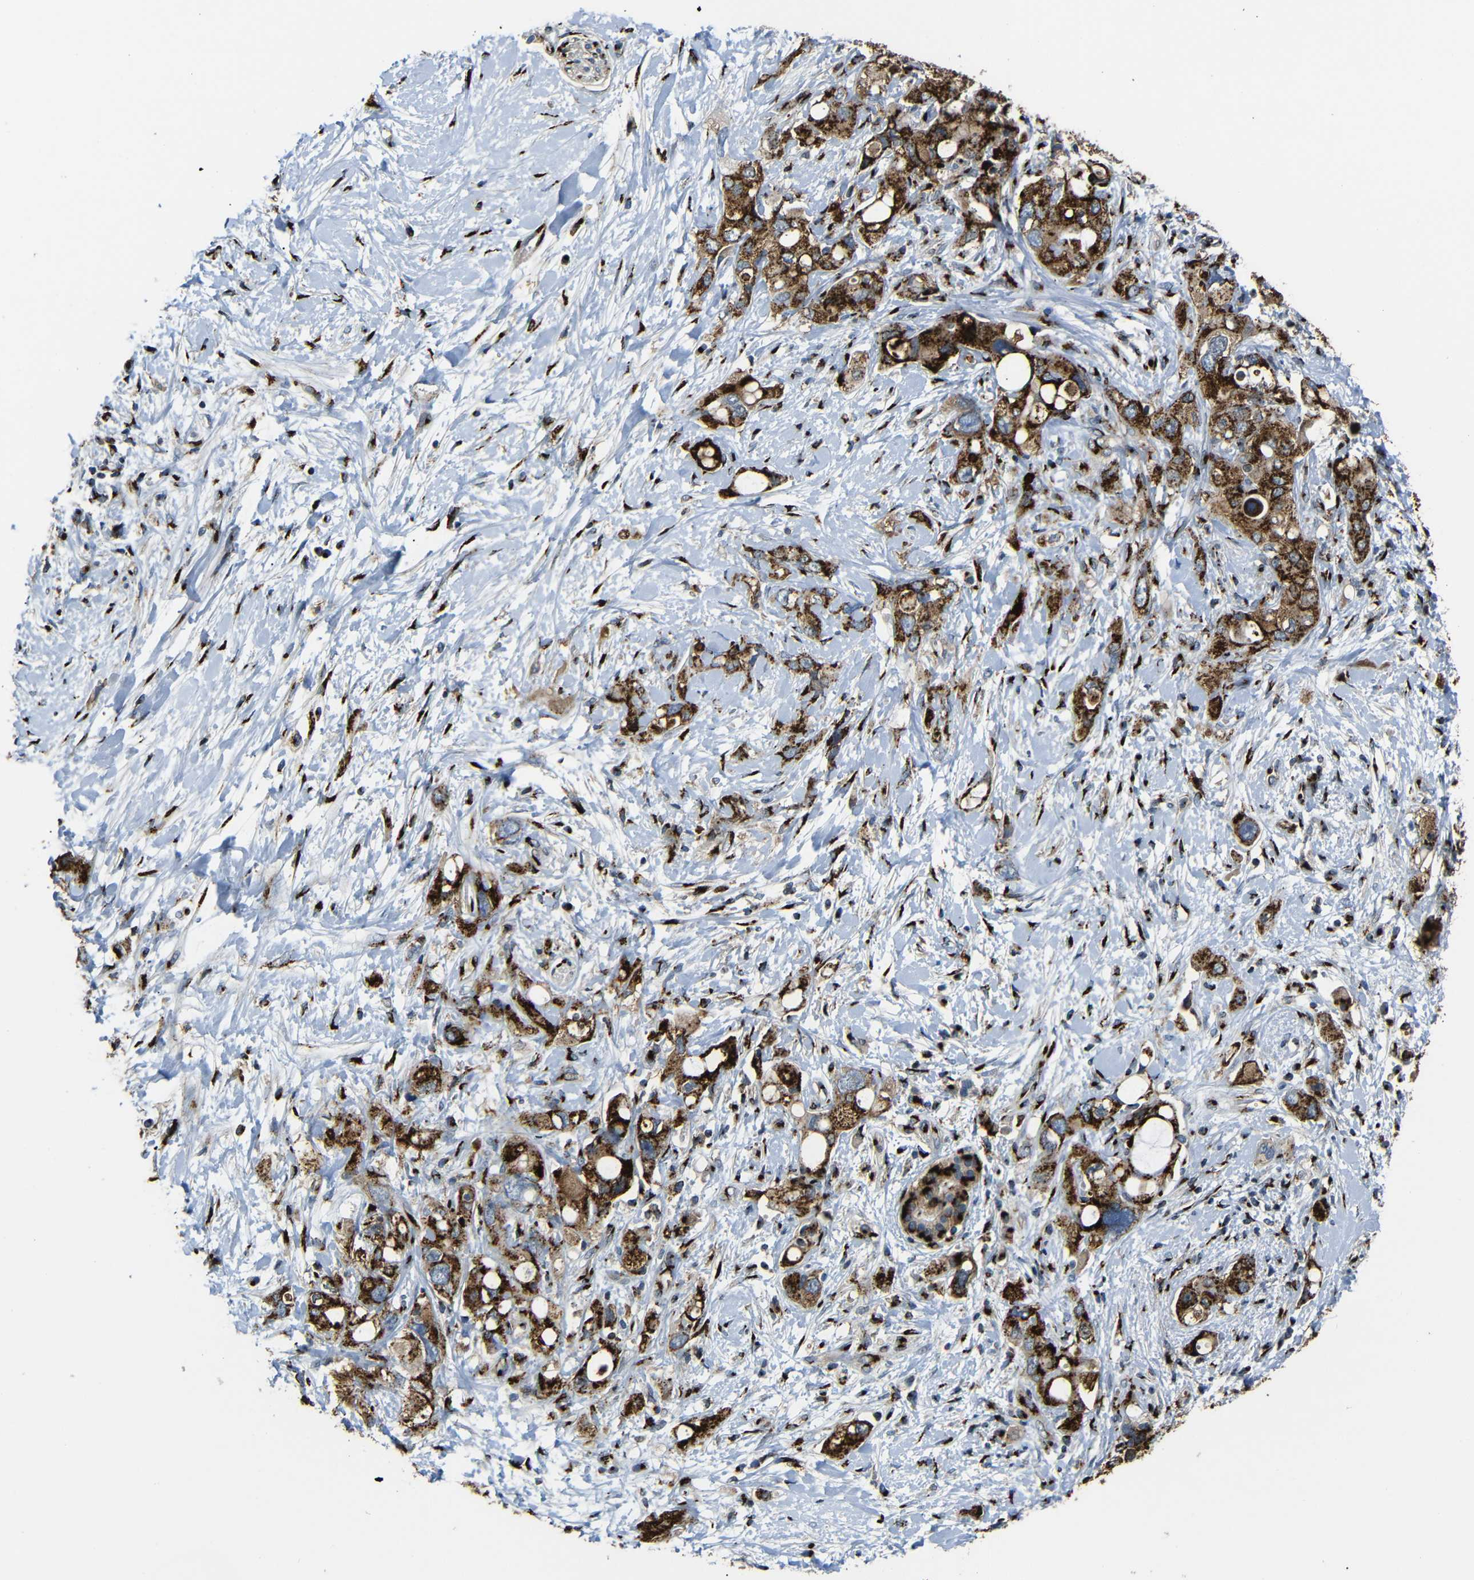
{"staining": {"intensity": "strong", "quantity": ">75%", "location": "cytoplasmic/membranous"}, "tissue": "pancreatic cancer", "cell_type": "Tumor cells", "image_type": "cancer", "snomed": [{"axis": "morphology", "description": "Adenocarcinoma, NOS"}, {"axis": "topography", "description": "Pancreas"}], "caption": "Immunohistochemistry (IHC) image of human pancreatic cancer stained for a protein (brown), which demonstrates high levels of strong cytoplasmic/membranous staining in approximately >75% of tumor cells.", "gene": "TGOLN2", "patient": {"sex": "female", "age": 56}}